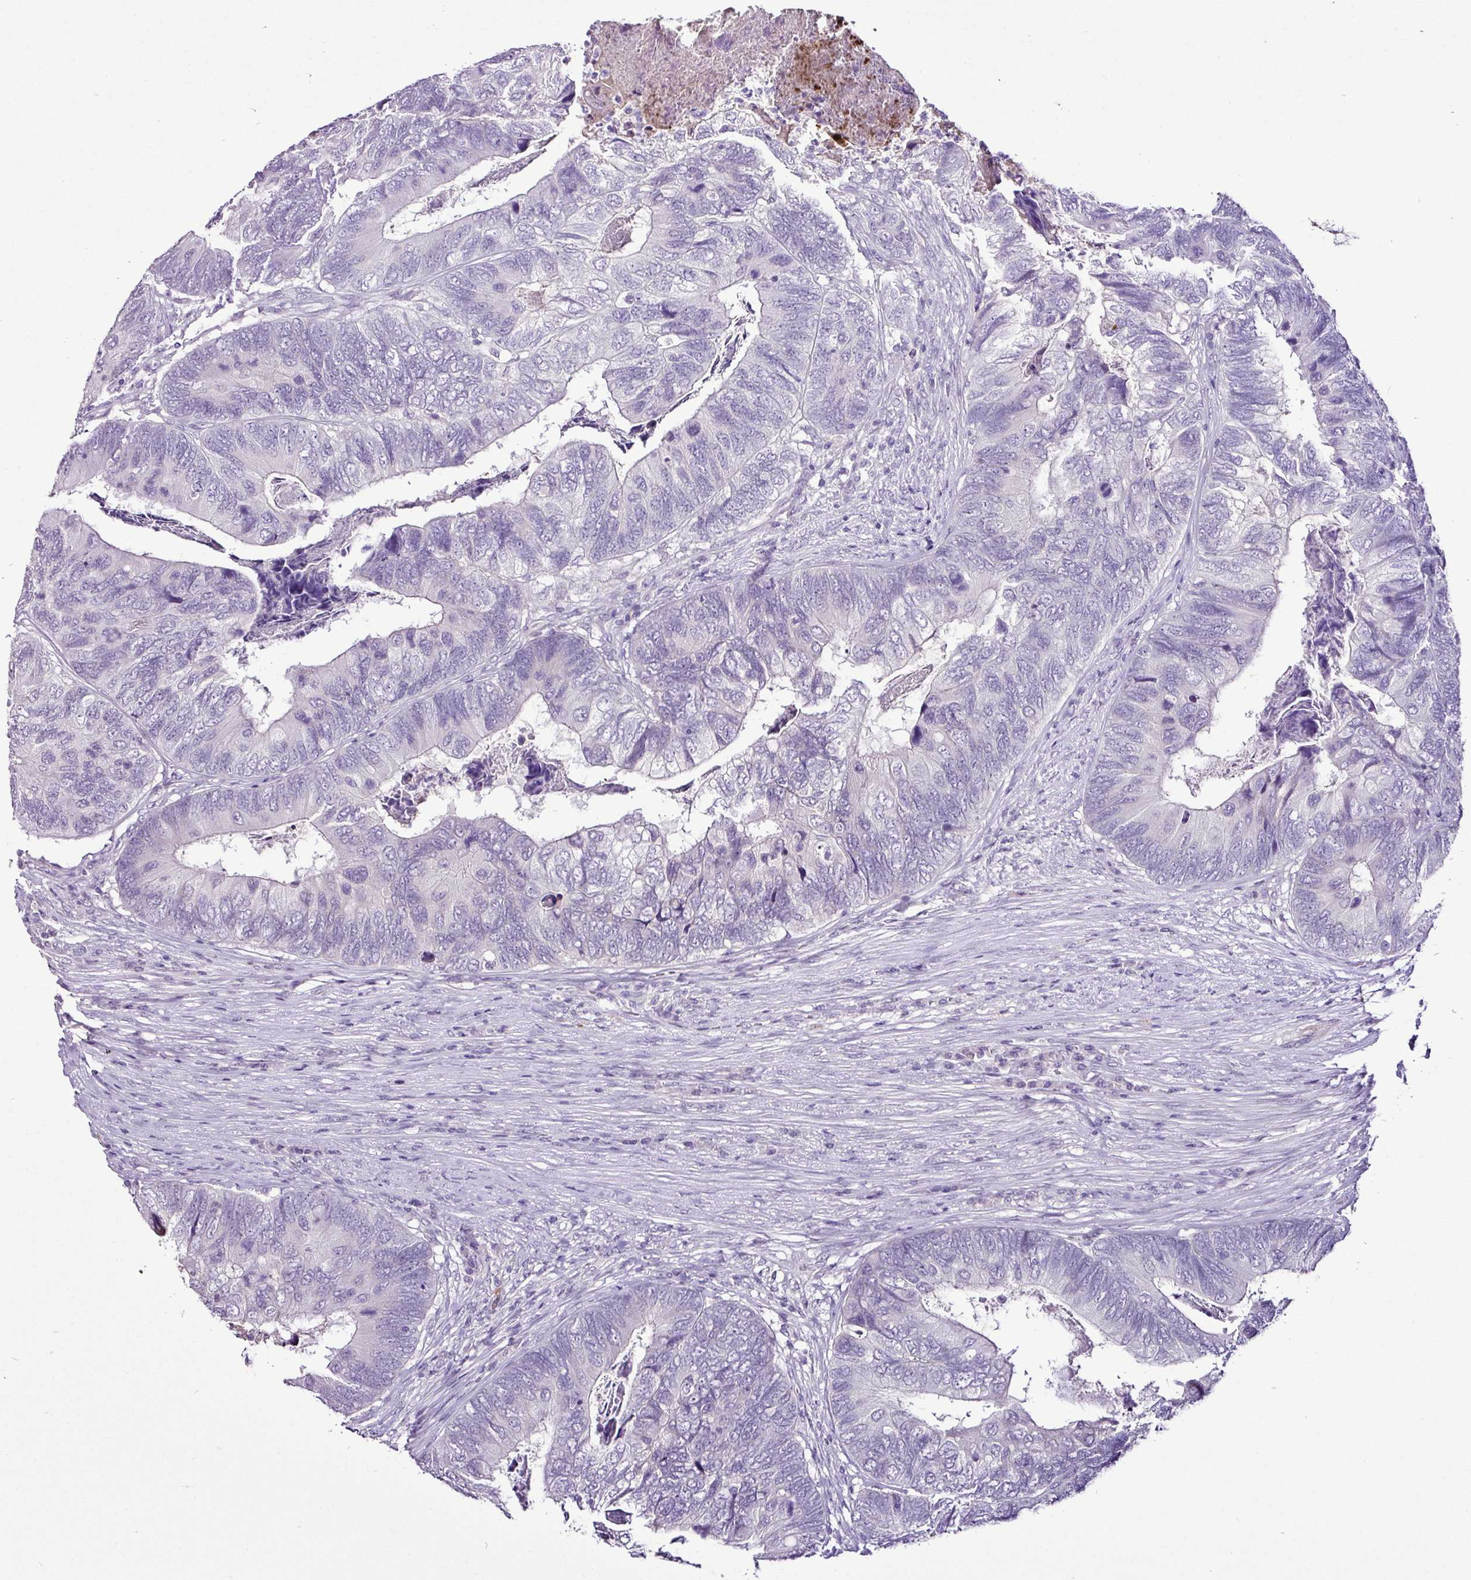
{"staining": {"intensity": "negative", "quantity": "none", "location": "none"}, "tissue": "colorectal cancer", "cell_type": "Tumor cells", "image_type": "cancer", "snomed": [{"axis": "morphology", "description": "Adenocarcinoma, NOS"}, {"axis": "topography", "description": "Colon"}], "caption": "Histopathology image shows no significant protein staining in tumor cells of colorectal adenocarcinoma.", "gene": "ESR1", "patient": {"sex": "female", "age": 67}}